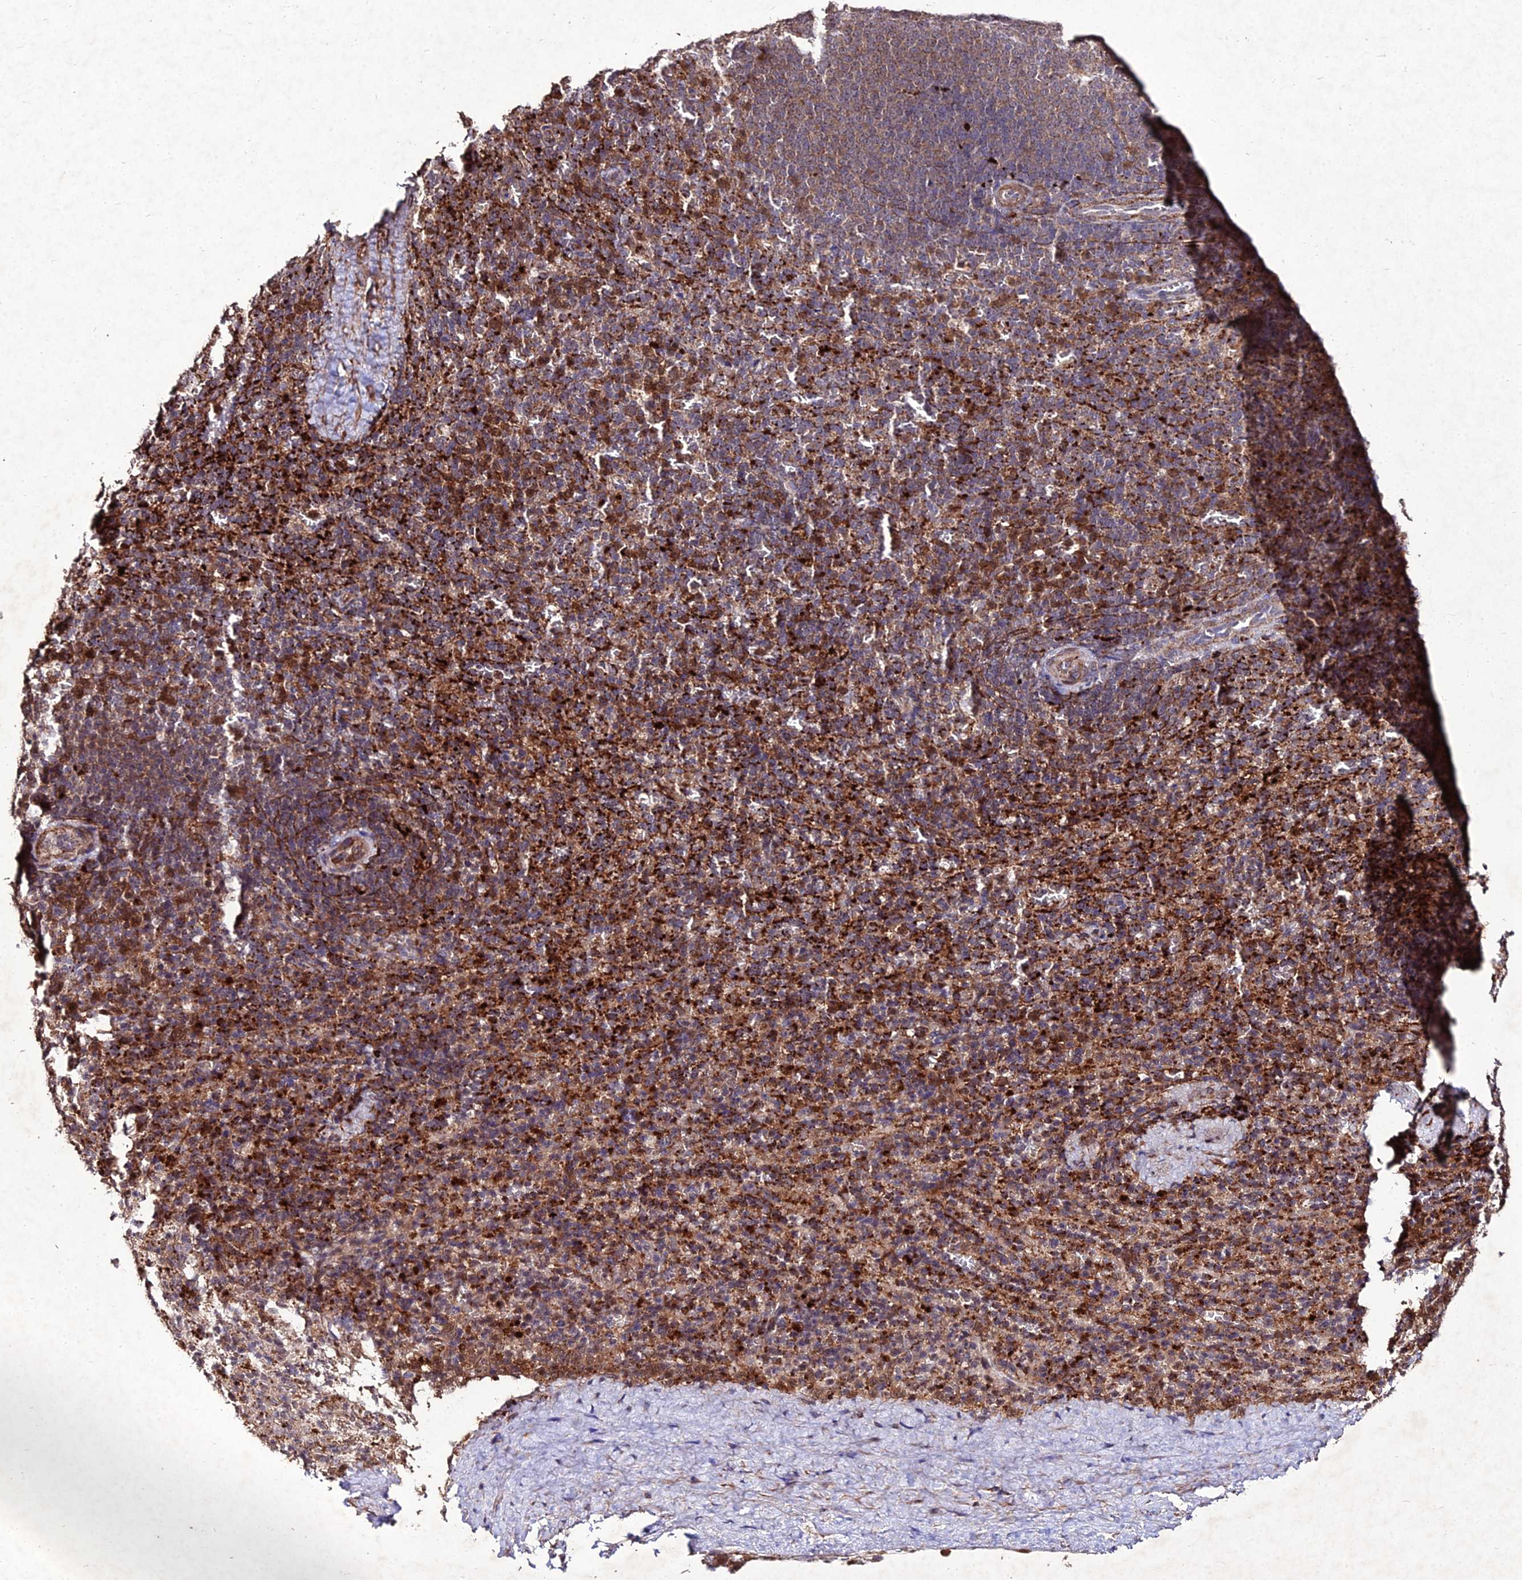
{"staining": {"intensity": "moderate", "quantity": "25%-75%", "location": "cytoplasmic/membranous"}, "tissue": "spleen", "cell_type": "Cells in red pulp", "image_type": "normal", "snomed": [{"axis": "morphology", "description": "Normal tissue, NOS"}, {"axis": "topography", "description": "Spleen"}], "caption": "Protein analysis of unremarkable spleen displays moderate cytoplasmic/membranous expression in about 25%-75% of cells in red pulp.", "gene": "ZNF766", "patient": {"sex": "female", "age": 21}}